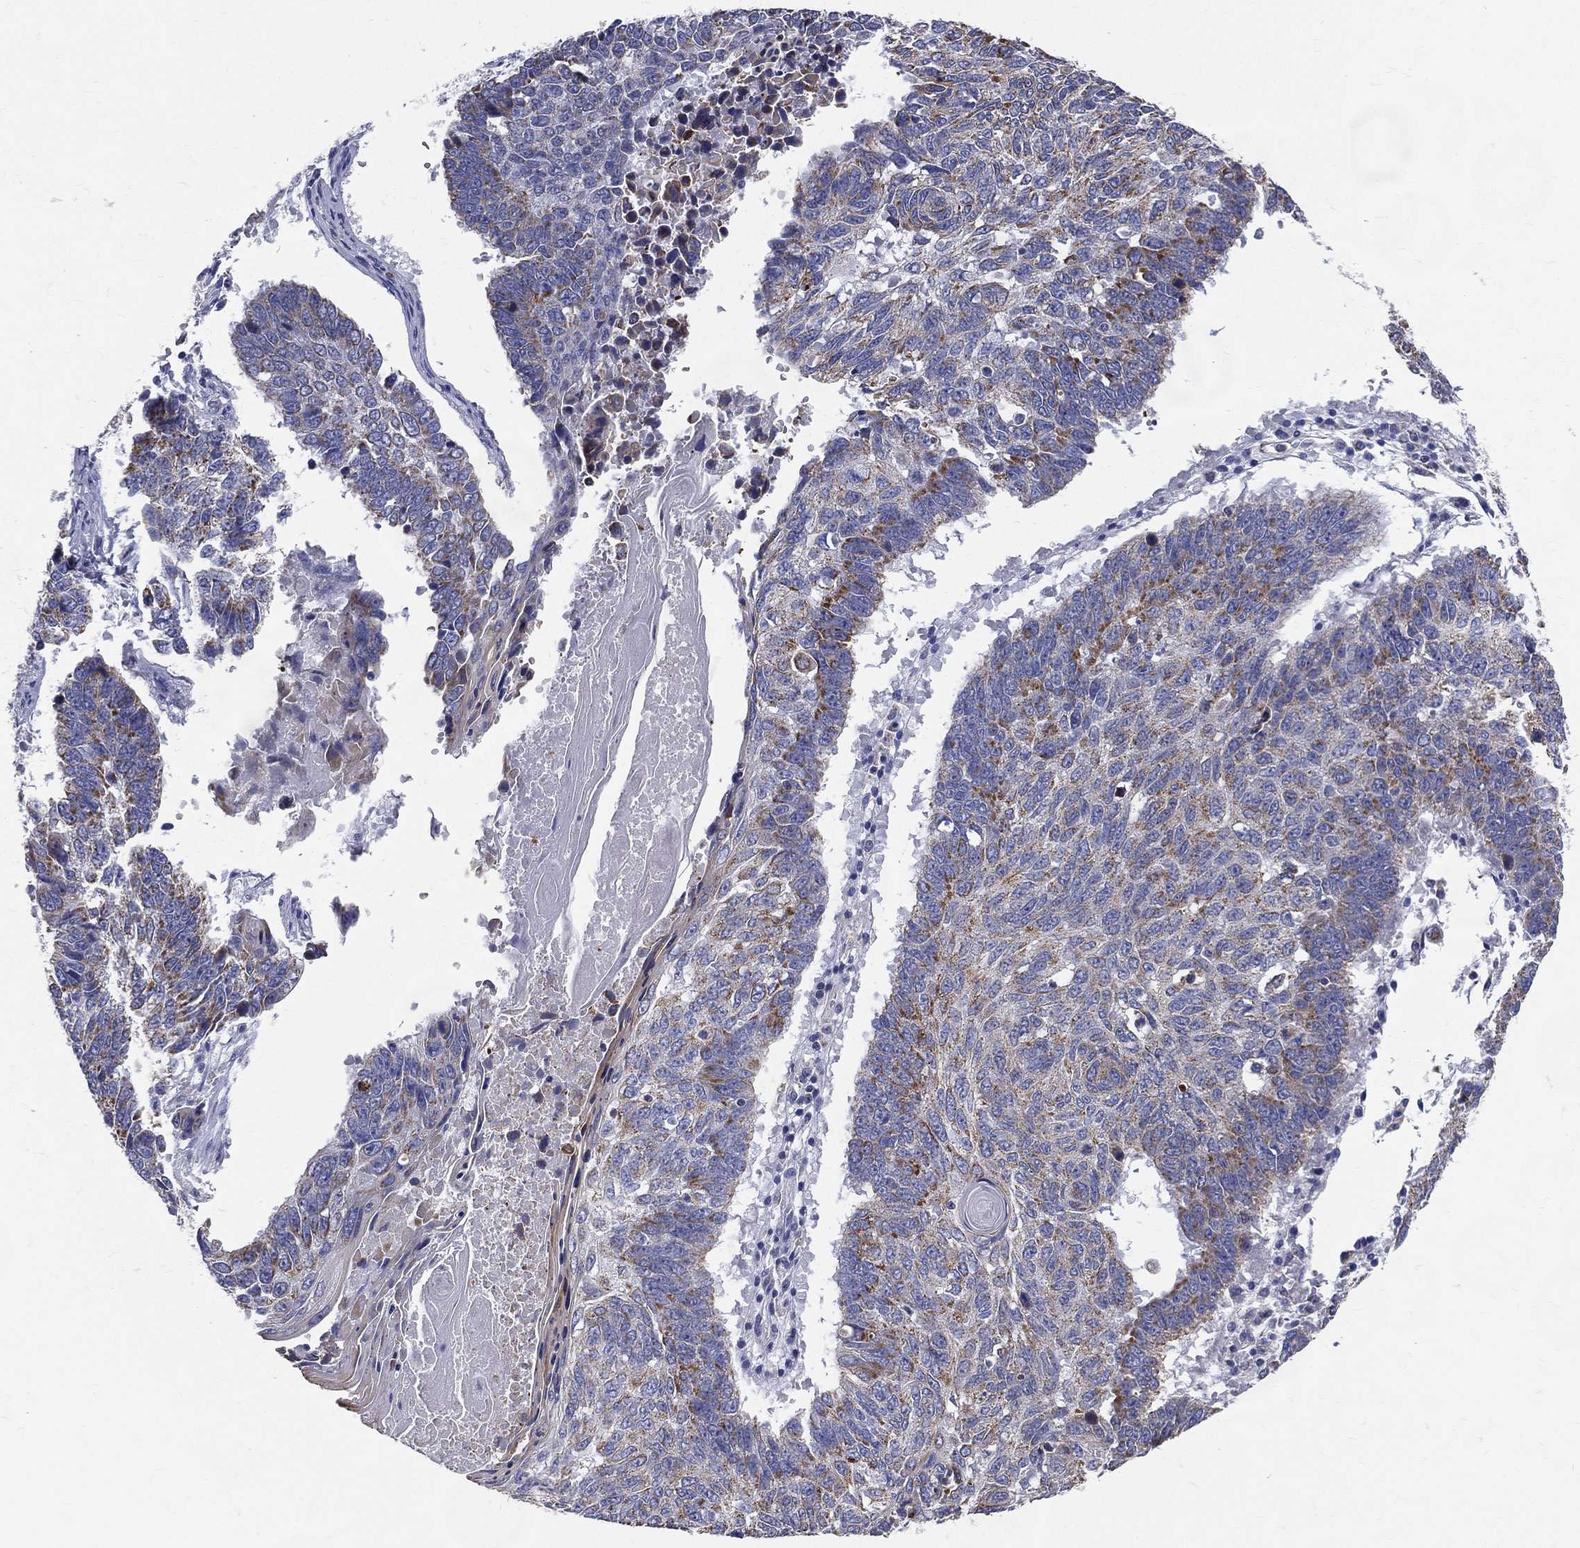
{"staining": {"intensity": "moderate", "quantity": "<25%", "location": "cytoplasmic/membranous"}, "tissue": "lung cancer", "cell_type": "Tumor cells", "image_type": "cancer", "snomed": [{"axis": "morphology", "description": "Squamous cell carcinoma, NOS"}, {"axis": "topography", "description": "Lung"}], "caption": "A low amount of moderate cytoplasmic/membranous expression is seen in approximately <25% of tumor cells in lung cancer (squamous cell carcinoma) tissue.", "gene": "PWWP3A", "patient": {"sex": "male", "age": 73}}